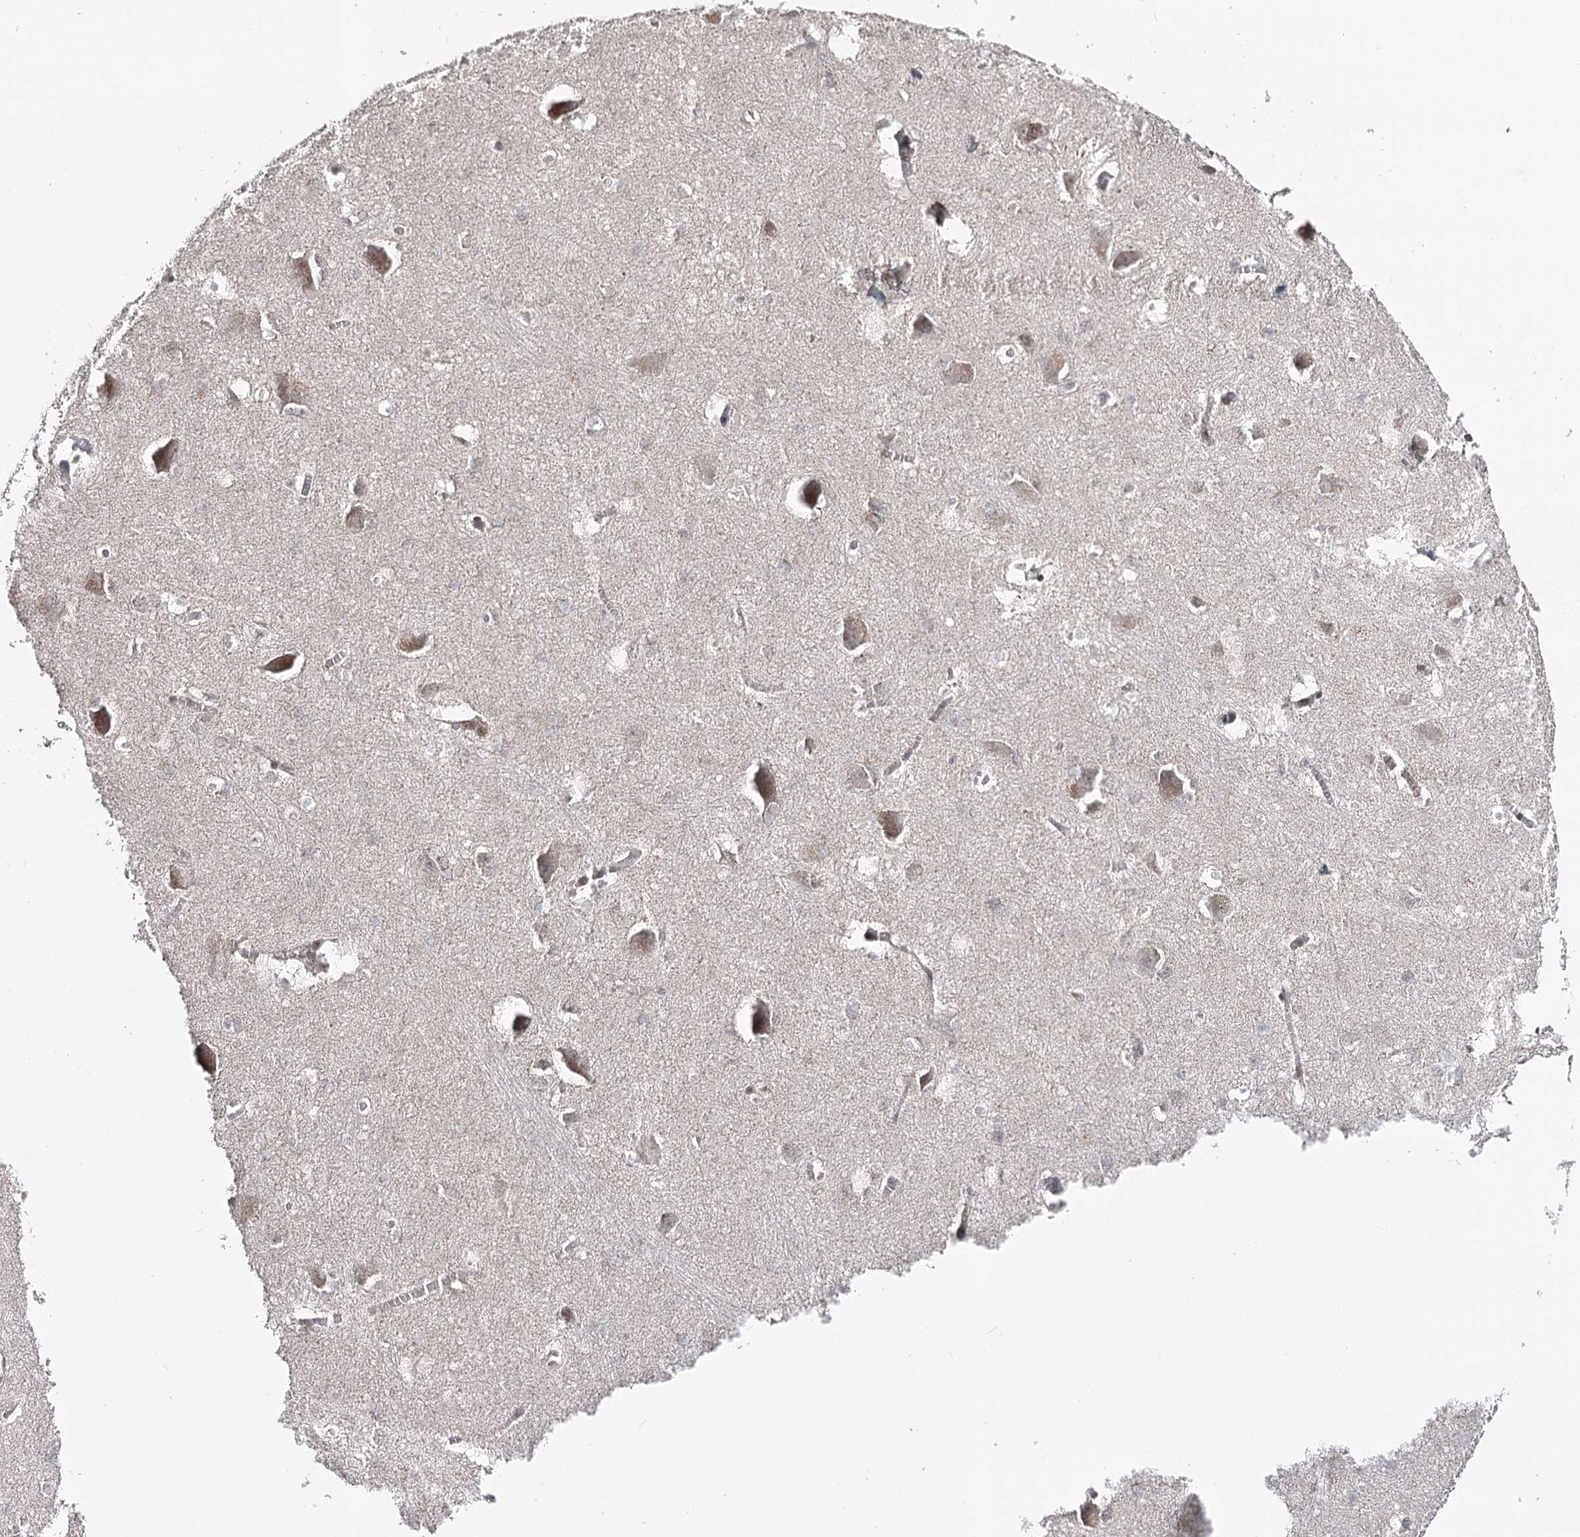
{"staining": {"intensity": "negative", "quantity": "none", "location": "none"}, "tissue": "caudate", "cell_type": "Glial cells", "image_type": "normal", "snomed": [{"axis": "morphology", "description": "Normal tissue, NOS"}, {"axis": "topography", "description": "Lateral ventricle wall"}], "caption": "A high-resolution micrograph shows IHC staining of unremarkable caudate, which reveals no significant expression in glial cells.", "gene": "HSD11B2", "patient": {"sex": "male", "age": 37}}